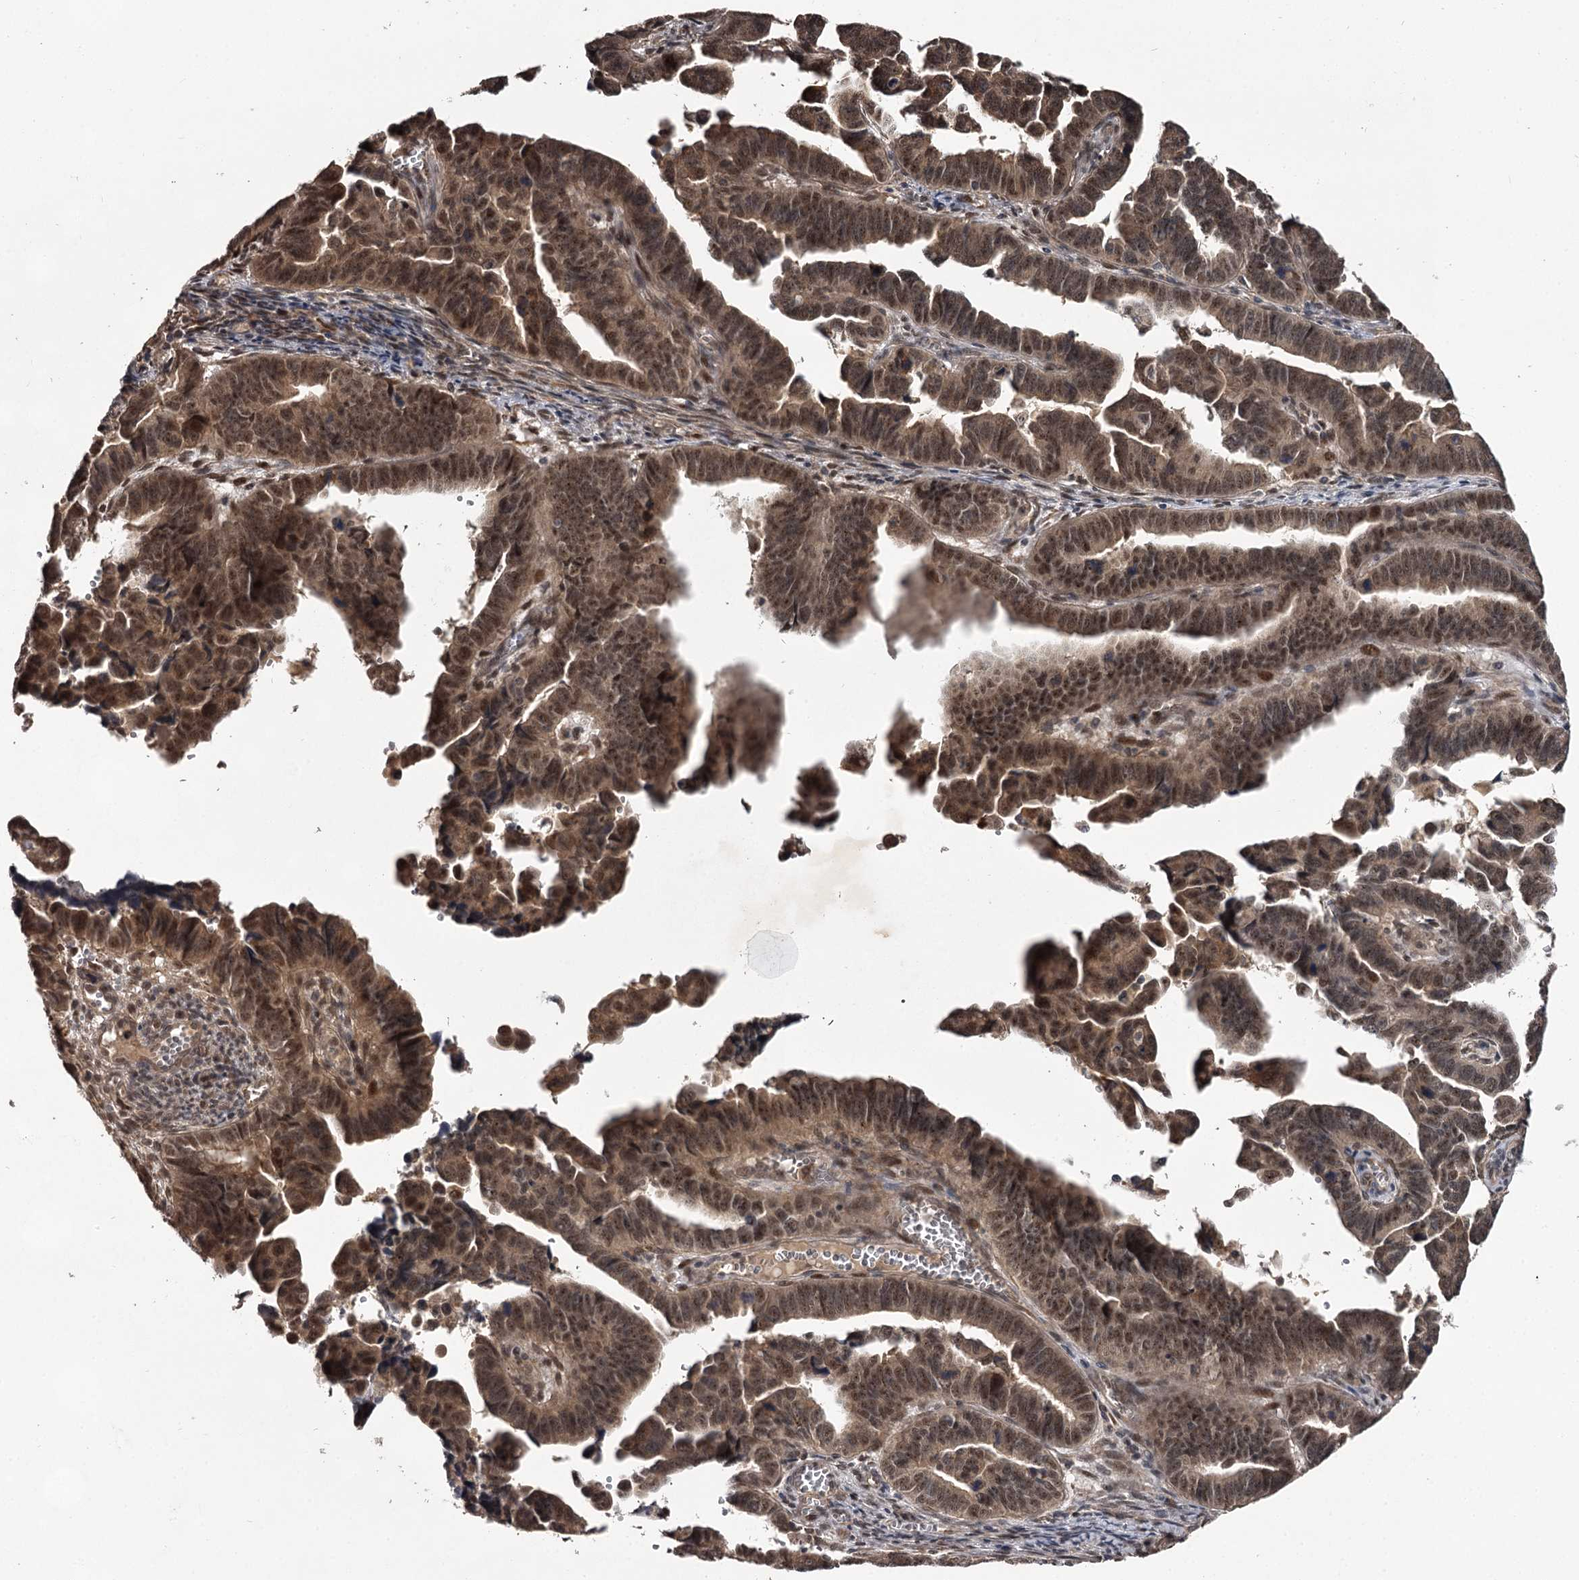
{"staining": {"intensity": "moderate", "quantity": ">75%", "location": "cytoplasmic/membranous,nuclear"}, "tissue": "endometrial cancer", "cell_type": "Tumor cells", "image_type": "cancer", "snomed": [{"axis": "morphology", "description": "Adenocarcinoma, NOS"}, {"axis": "topography", "description": "Endometrium"}], "caption": "A medium amount of moderate cytoplasmic/membranous and nuclear expression is appreciated in approximately >75% of tumor cells in endometrial adenocarcinoma tissue. Immunohistochemistry stains the protein of interest in brown and the nuclei are stained blue.", "gene": "MAML3", "patient": {"sex": "female", "age": 75}}